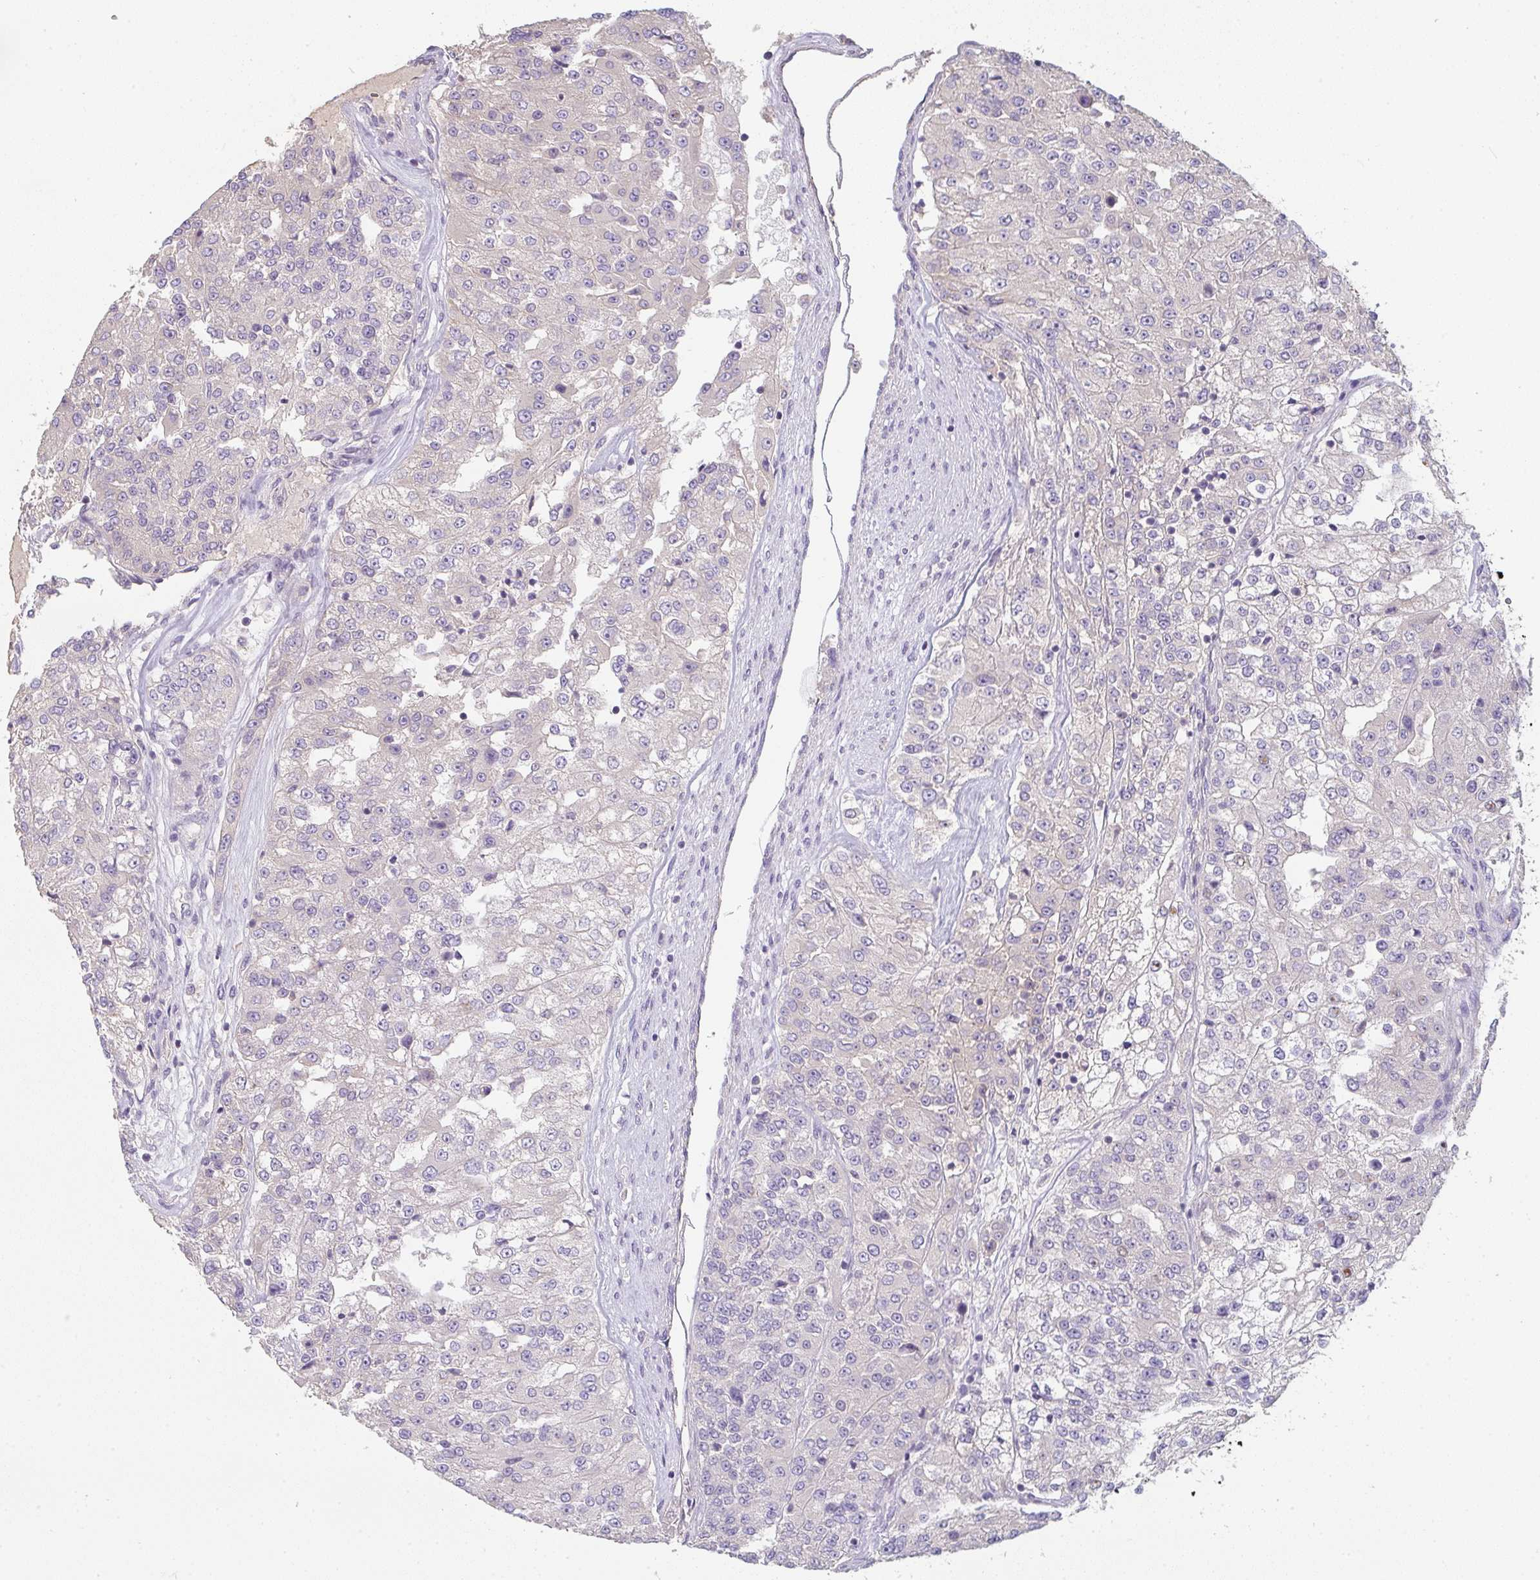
{"staining": {"intensity": "negative", "quantity": "none", "location": "none"}, "tissue": "renal cancer", "cell_type": "Tumor cells", "image_type": "cancer", "snomed": [{"axis": "morphology", "description": "Adenocarcinoma, NOS"}, {"axis": "topography", "description": "Kidney"}], "caption": "Tumor cells show no significant staining in renal adenocarcinoma.", "gene": "ZNF215", "patient": {"sex": "female", "age": 63}}